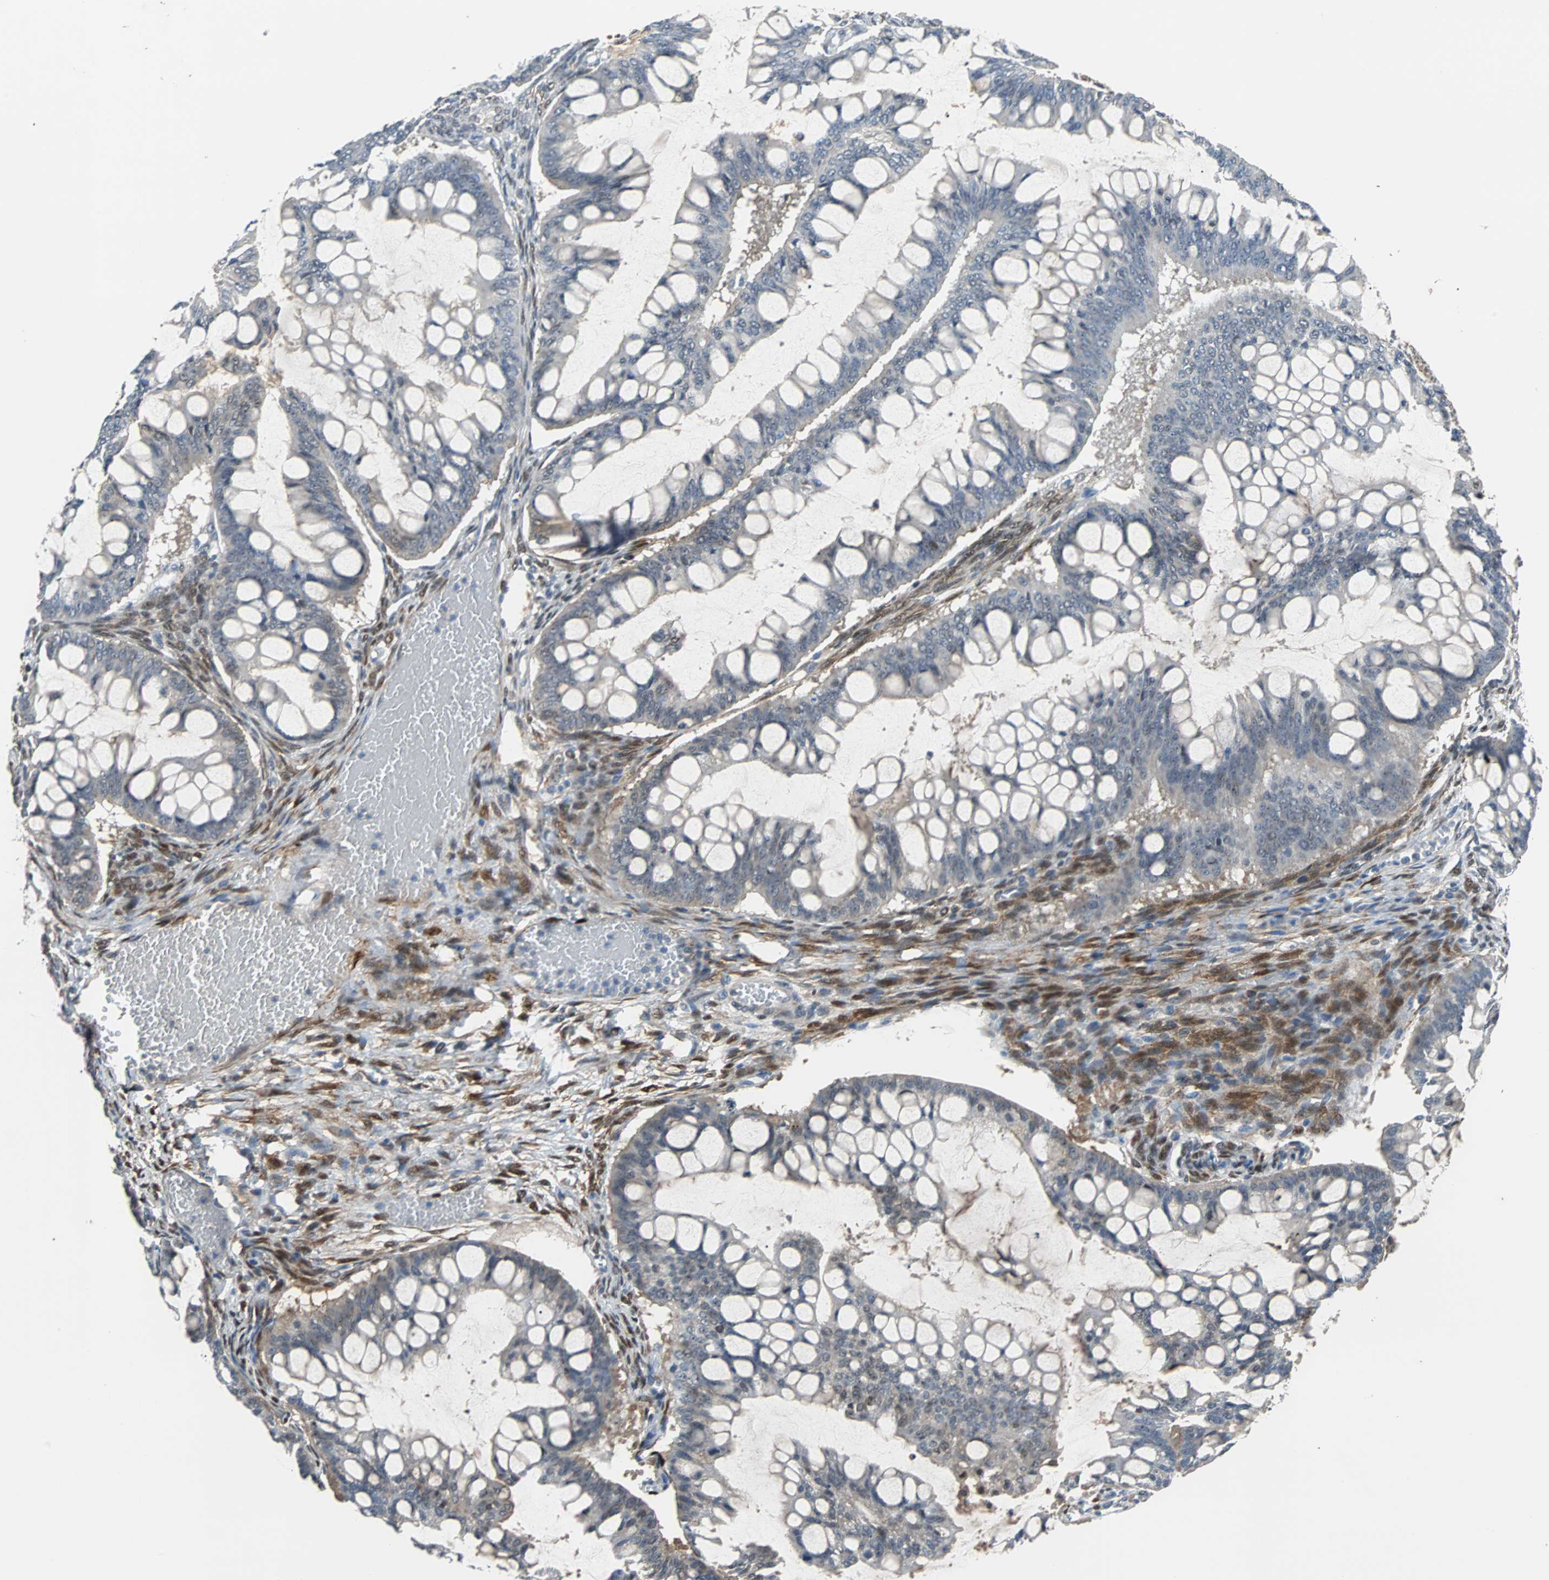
{"staining": {"intensity": "weak", "quantity": "25%-75%", "location": "cytoplasmic/membranous"}, "tissue": "ovarian cancer", "cell_type": "Tumor cells", "image_type": "cancer", "snomed": [{"axis": "morphology", "description": "Cystadenocarcinoma, mucinous, NOS"}, {"axis": "topography", "description": "Ovary"}], "caption": "Immunohistochemical staining of human ovarian cancer (mucinous cystadenocarcinoma) displays weak cytoplasmic/membranous protein positivity in about 25%-75% of tumor cells.", "gene": "FHL2", "patient": {"sex": "female", "age": 73}}